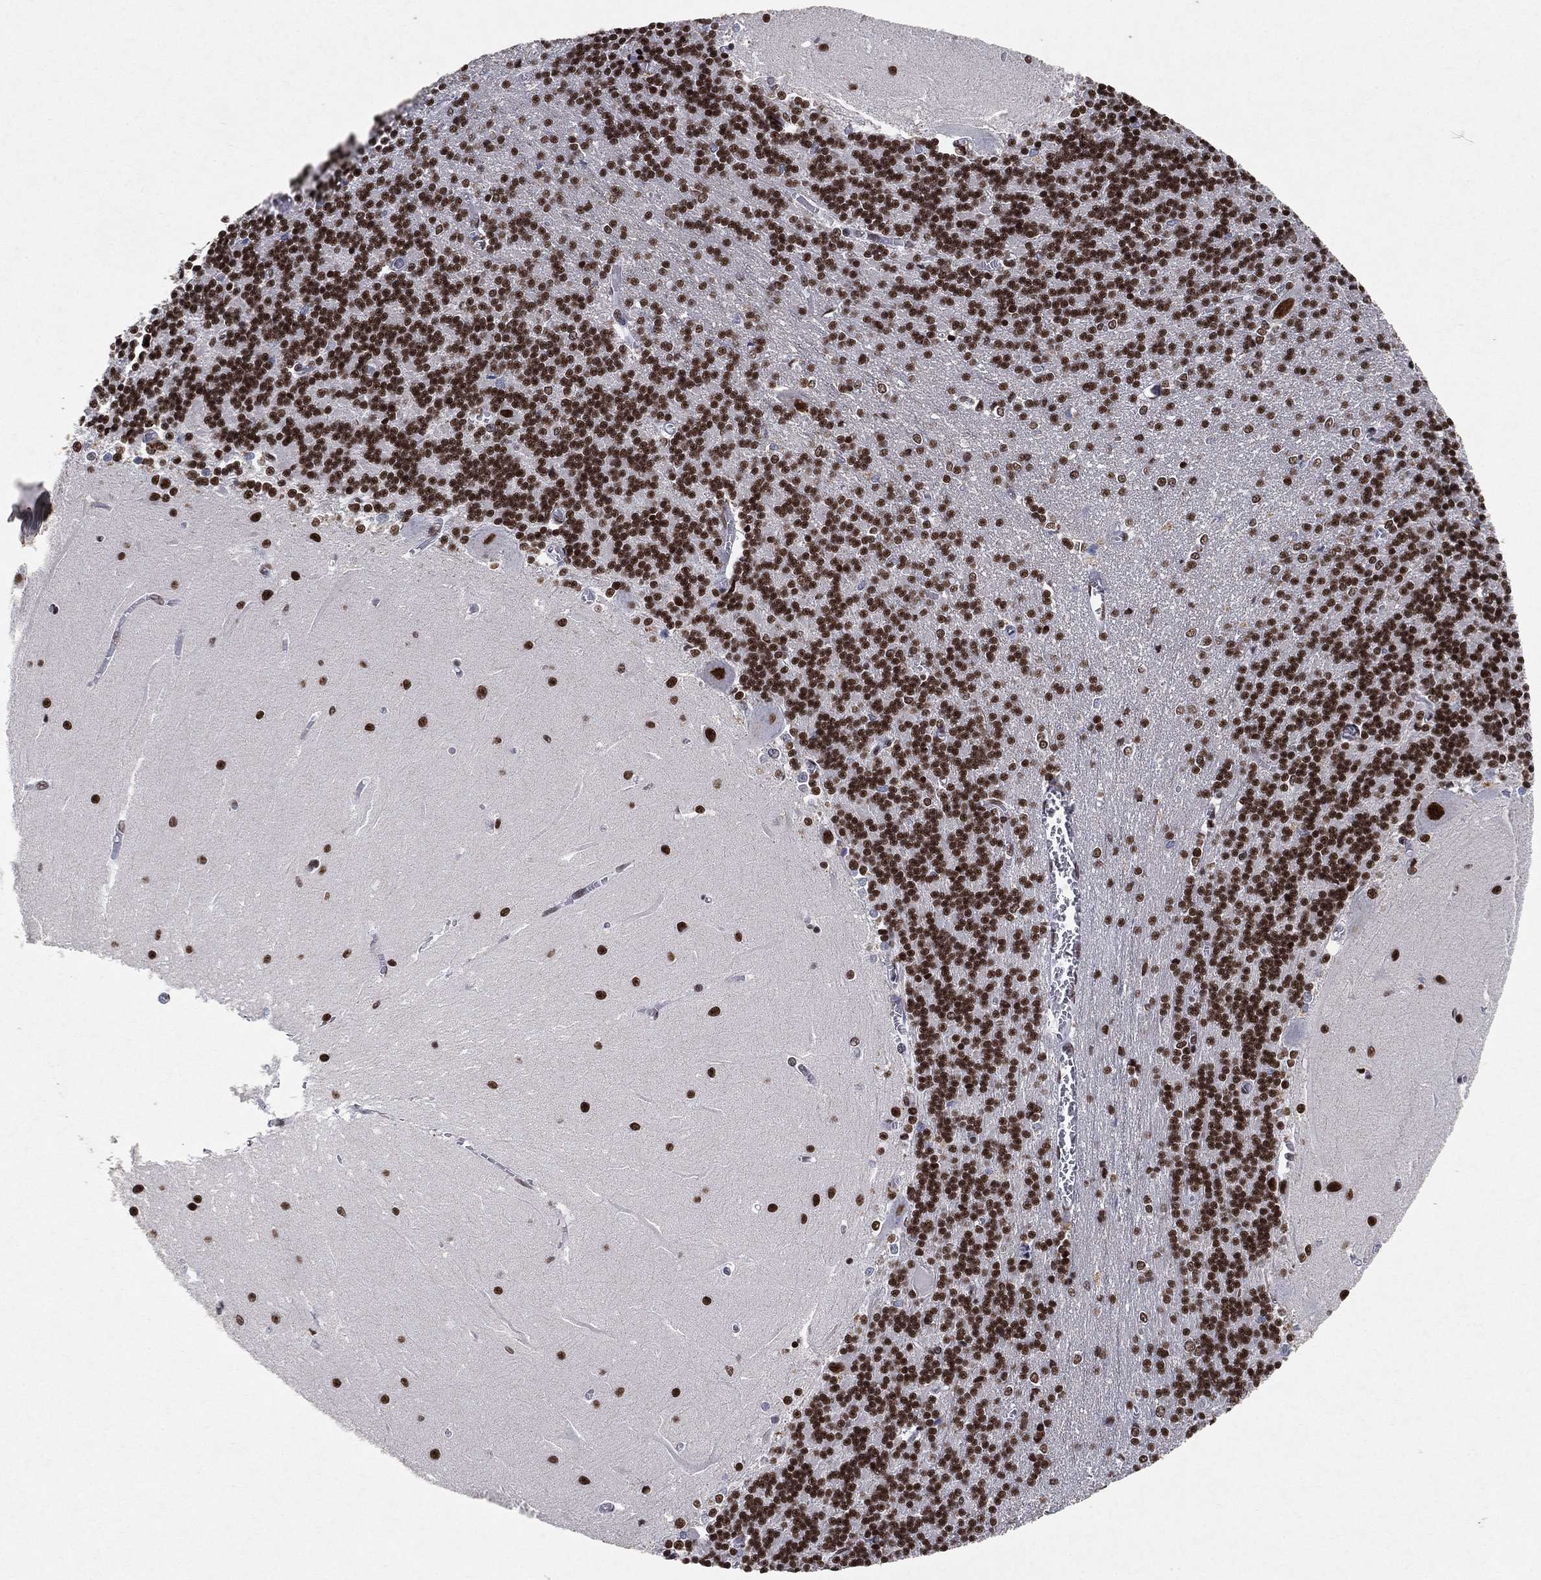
{"staining": {"intensity": "strong", "quantity": "25%-75%", "location": "nuclear"}, "tissue": "cerebellum", "cell_type": "Cells in granular layer", "image_type": "normal", "snomed": [{"axis": "morphology", "description": "Normal tissue, NOS"}, {"axis": "topography", "description": "Cerebellum"}], "caption": "Human cerebellum stained for a protein (brown) shows strong nuclear positive staining in approximately 25%-75% of cells in granular layer.", "gene": "DDX27", "patient": {"sex": "male", "age": 37}}